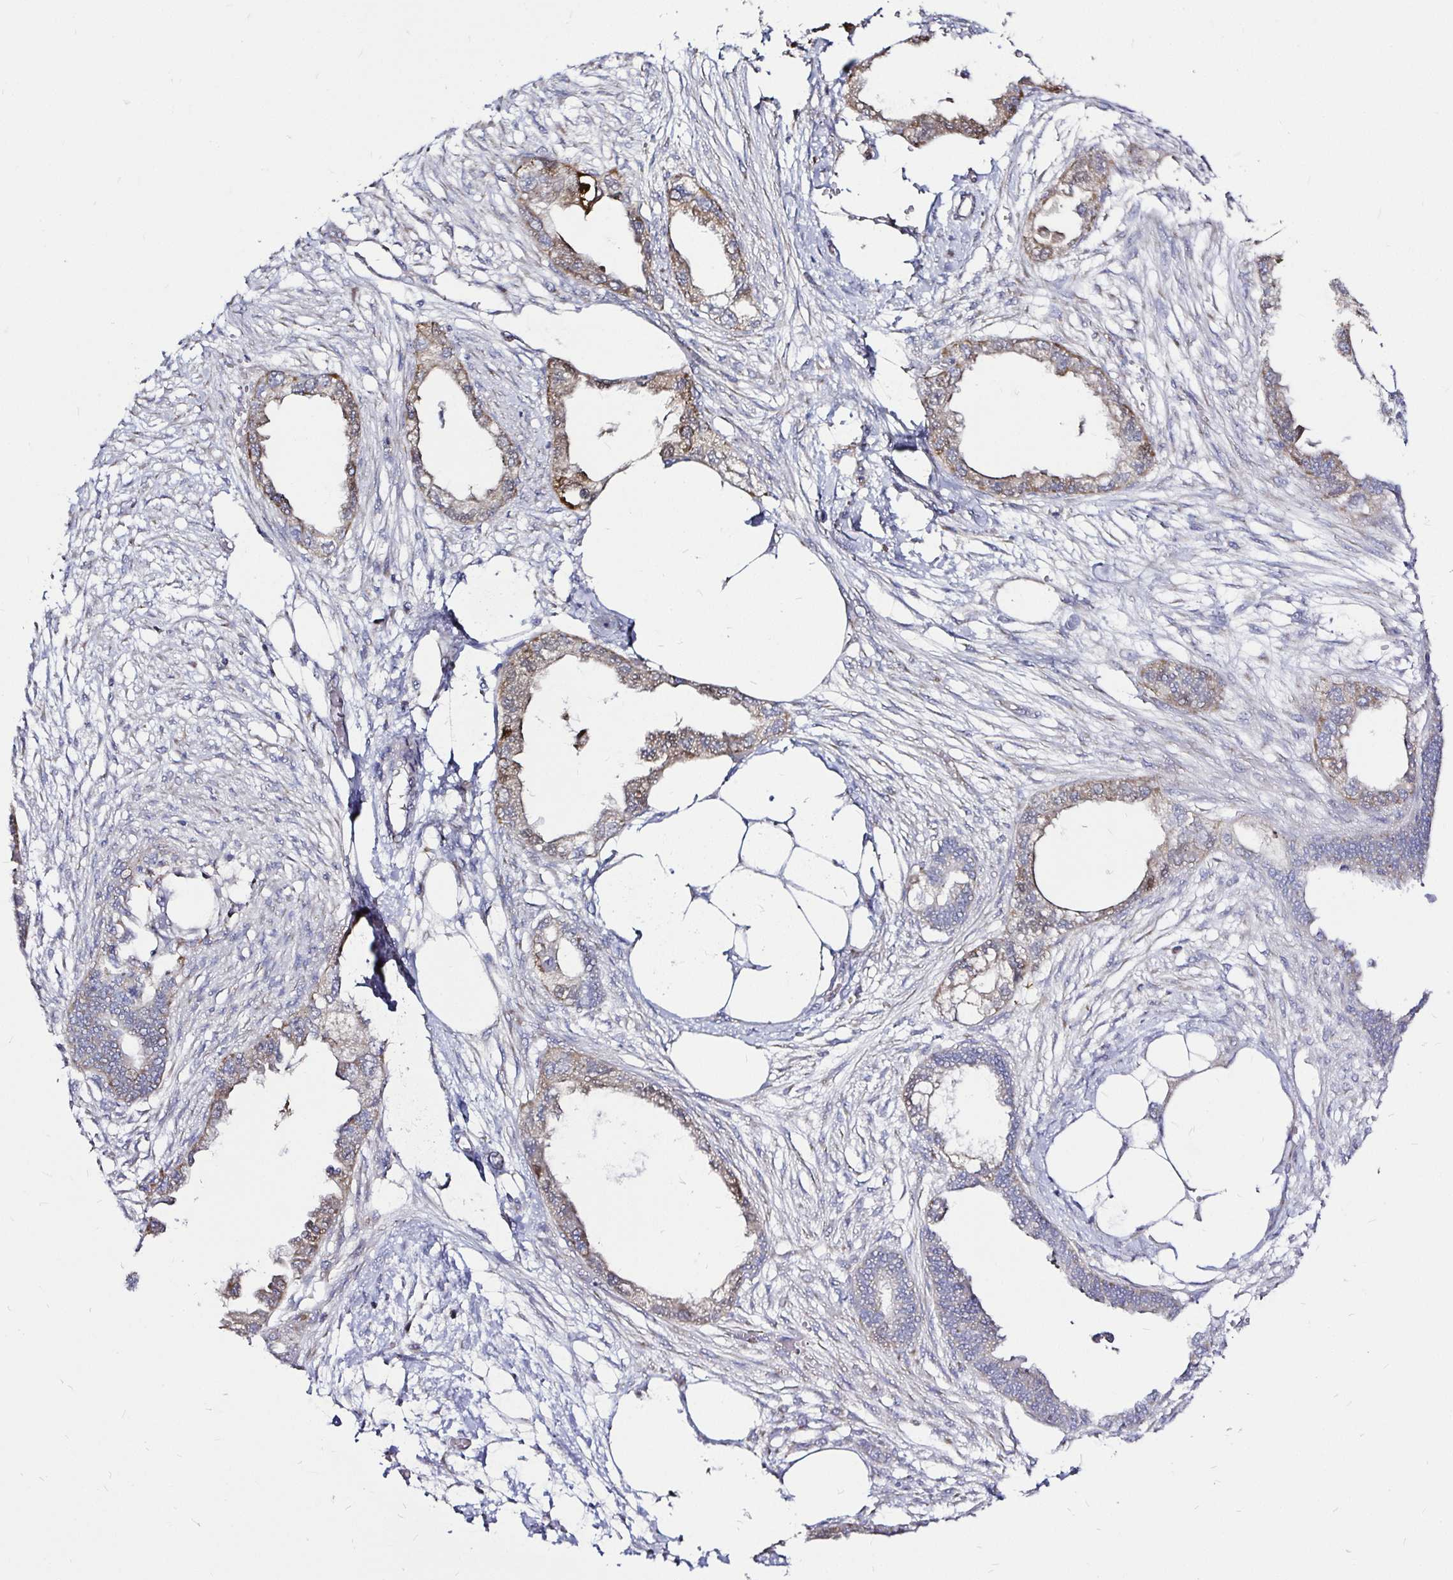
{"staining": {"intensity": "weak", "quantity": "25%-75%", "location": "cytoplasmic/membranous"}, "tissue": "endometrial cancer", "cell_type": "Tumor cells", "image_type": "cancer", "snomed": [{"axis": "morphology", "description": "Adenocarcinoma, NOS"}, {"axis": "morphology", "description": "Adenocarcinoma, metastatic, NOS"}, {"axis": "topography", "description": "Adipose tissue"}, {"axis": "topography", "description": "Endometrium"}], "caption": "This is a histology image of IHC staining of metastatic adenocarcinoma (endometrial), which shows weak positivity in the cytoplasmic/membranous of tumor cells.", "gene": "PGAM2", "patient": {"sex": "female", "age": 67}}